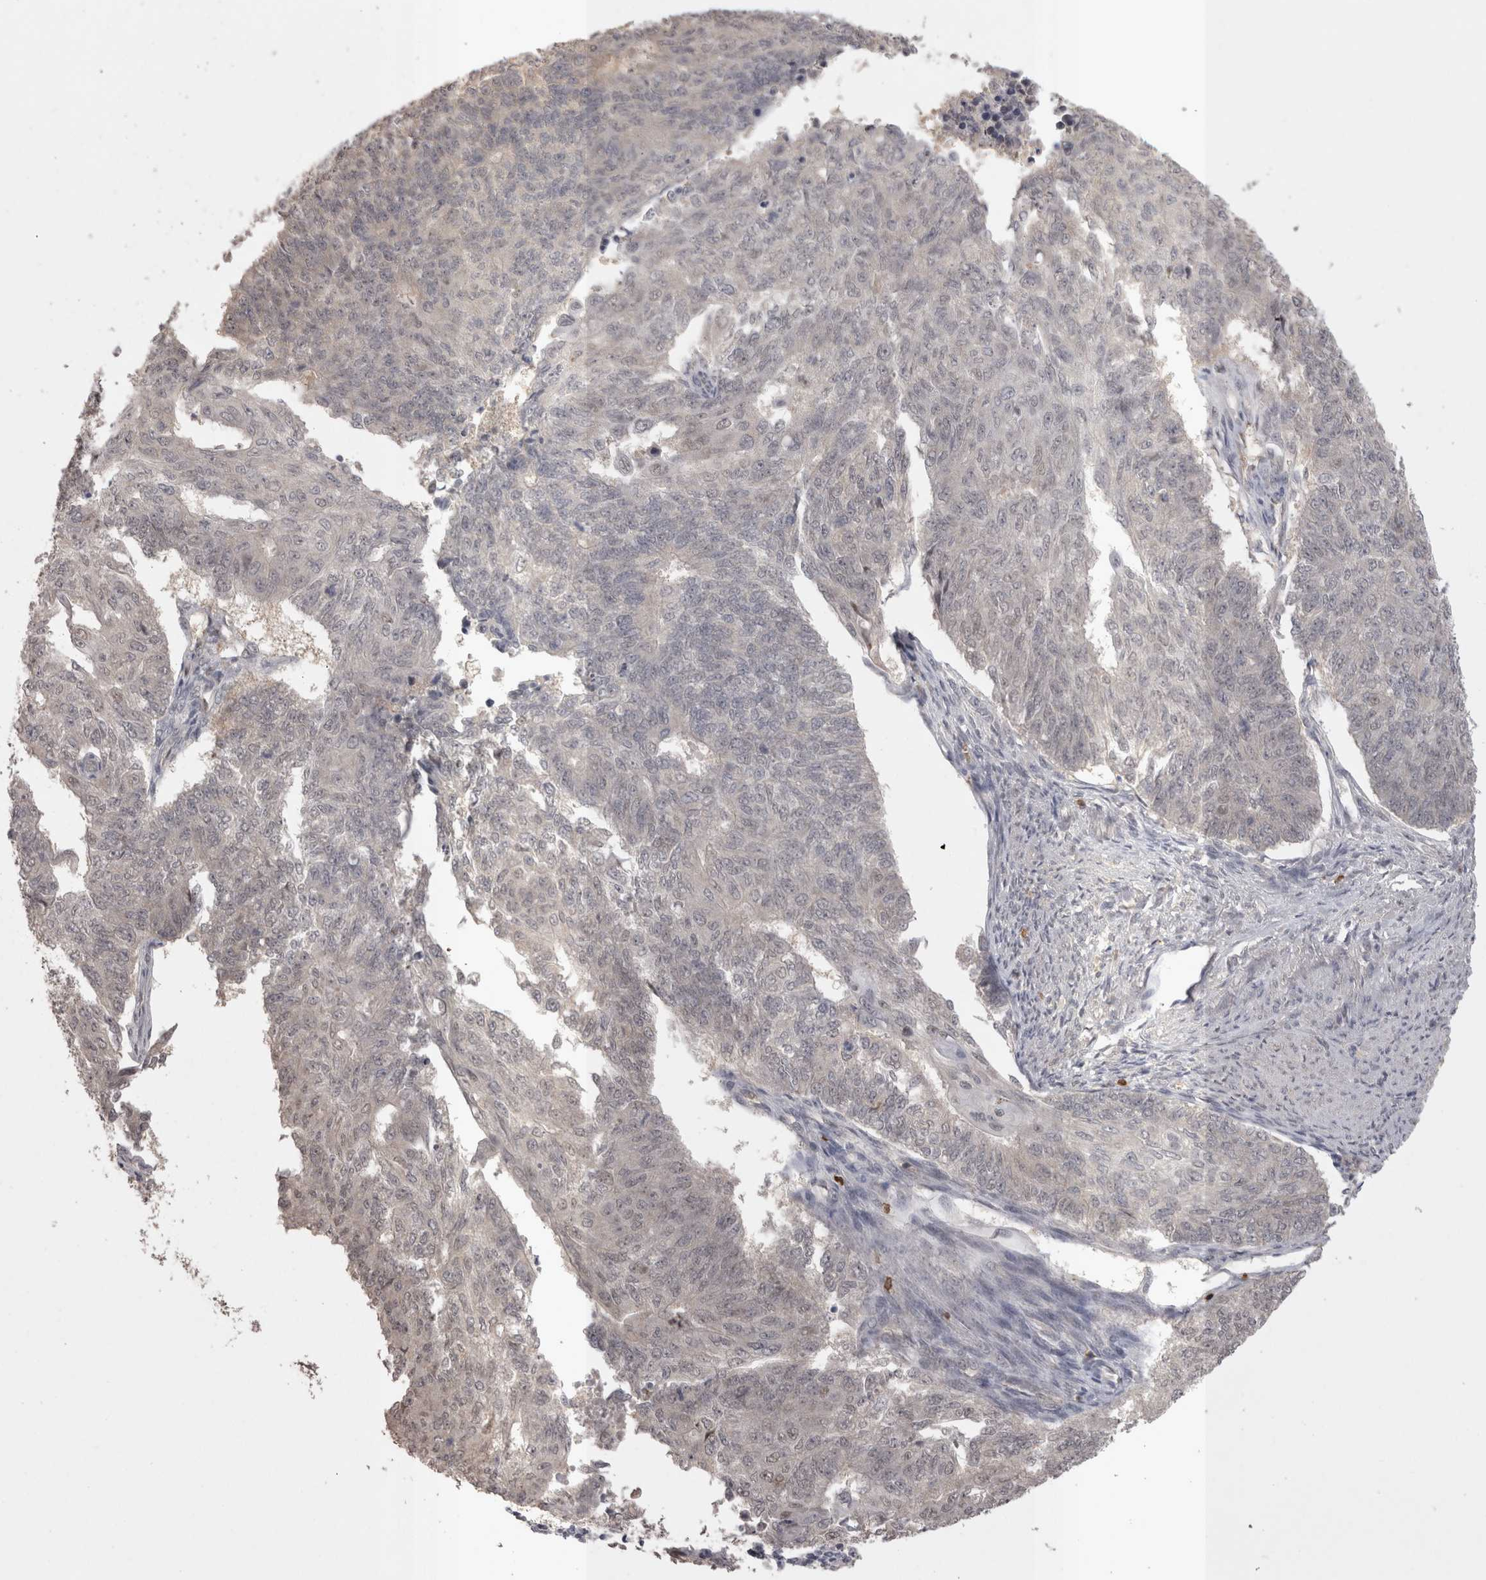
{"staining": {"intensity": "weak", "quantity": "<25%", "location": "nuclear"}, "tissue": "endometrial cancer", "cell_type": "Tumor cells", "image_type": "cancer", "snomed": [{"axis": "morphology", "description": "Adenocarcinoma, NOS"}, {"axis": "topography", "description": "Endometrium"}], "caption": "Endometrial adenocarcinoma stained for a protein using immunohistochemistry (IHC) exhibits no expression tumor cells.", "gene": "SKAP1", "patient": {"sex": "female", "age": 32}}